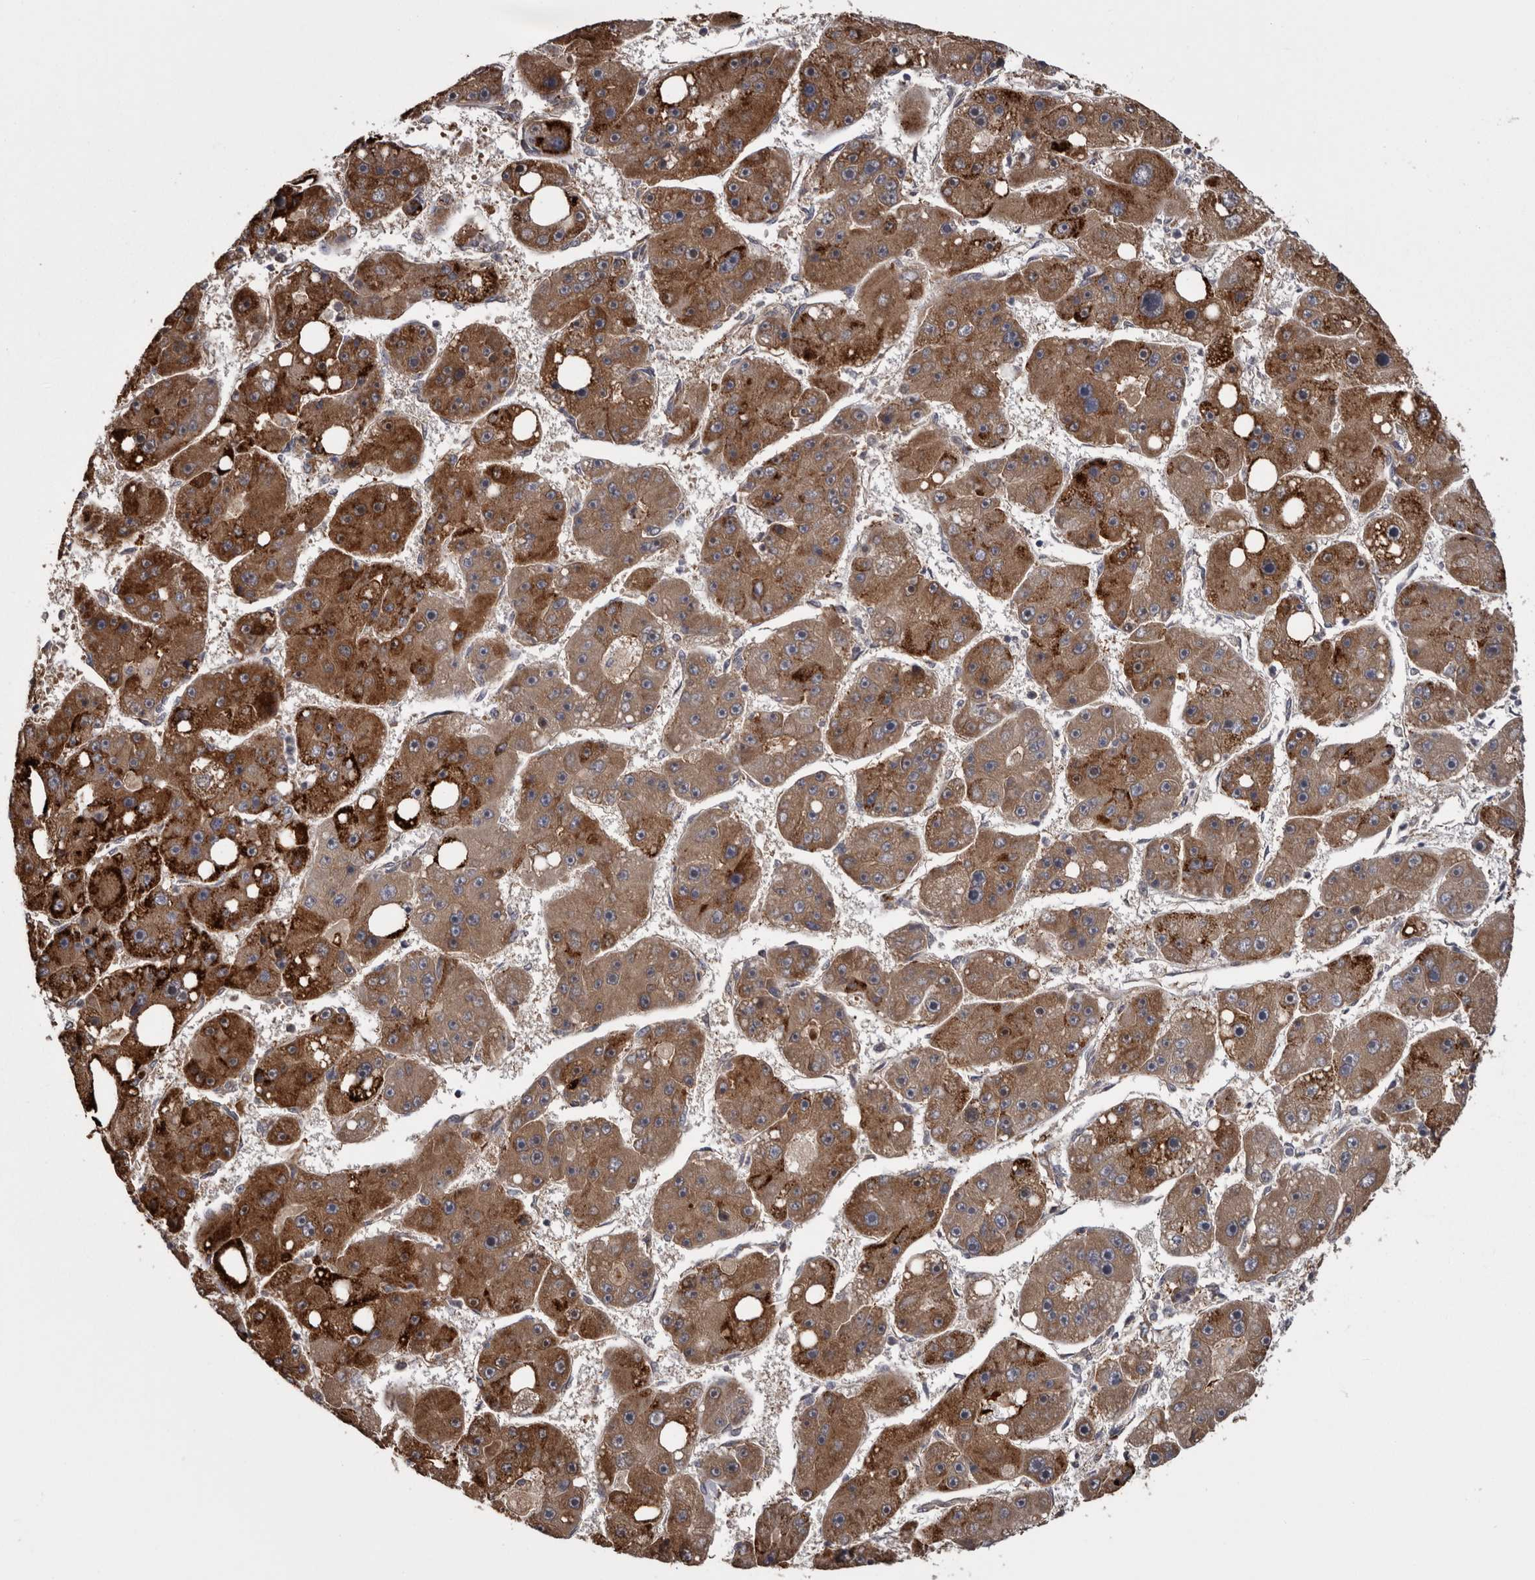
{"staining": {"intensity": "strong", "quantity": "25%-75%", "location": "cytoplasmic/membranous"}, "tissue": "liver cancer", "cell_type": "Tumor cells", "image_type": "cancer", "snomed": [{"axis": "morphology", "description": "Carcinoma, Hepatocellular, NOS"}, {"axis": "topography", "description": "Liver"}], "caption": "A histopathology image of liver cancer stained for a protein displays strong cytoplasmic/membranous brown staining in tumor cells.", "gene": "DARS1", "patient": {"sex": "female", "age": 61}}